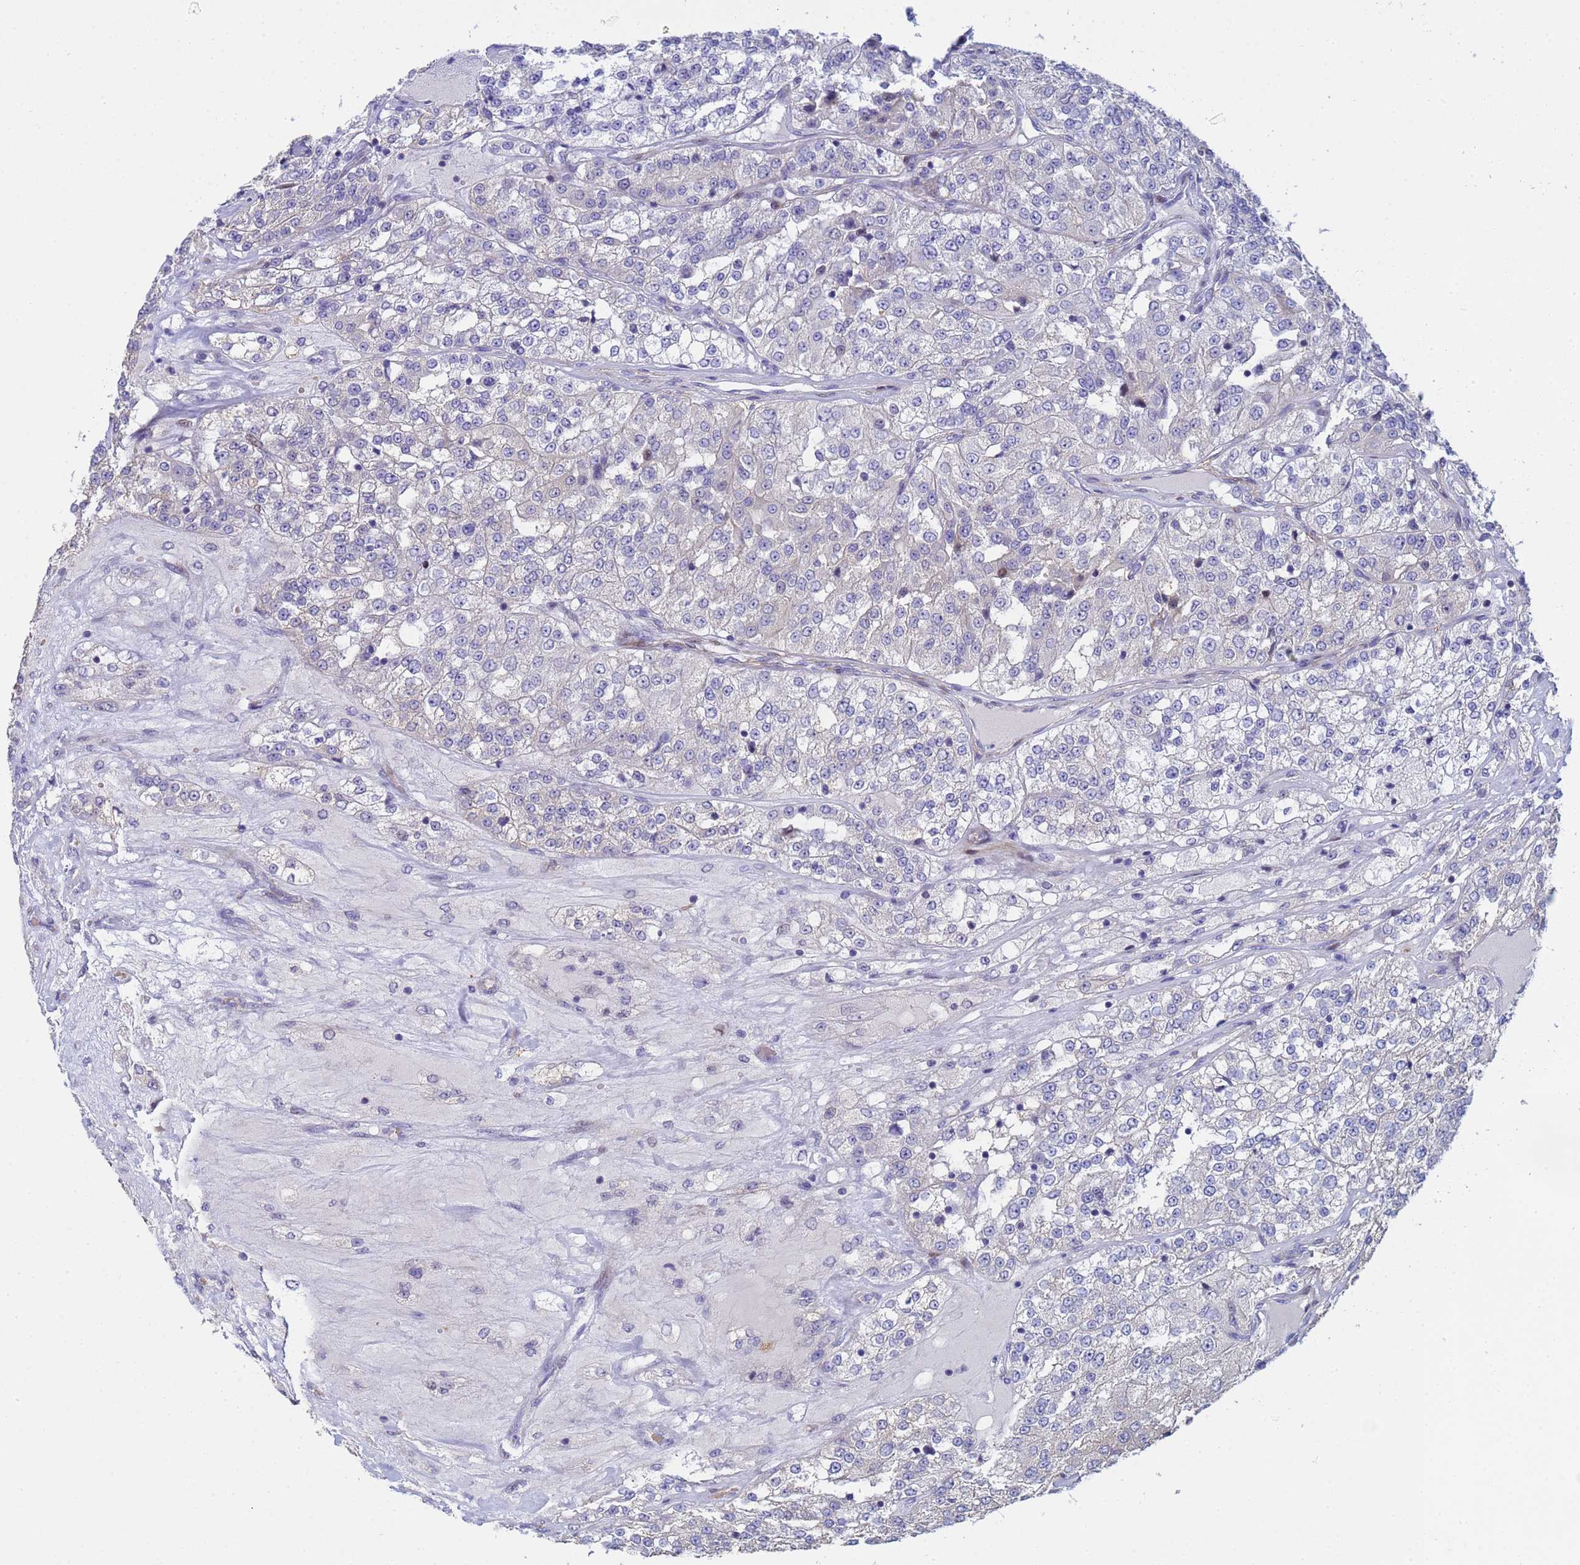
{"staining": {"intensity": "negative", "quantity": "none", "location": "none"}, "tissue": "renal cancer", "cell_type": "Tumor cells", "image_type": "cancer", "snomed": [{"axis": "morphology", "description": "Adenocarcinoma, NOS"}, {"axis": "topography", "description": "Kidney"}], "caption": "DAB immunohistochemical staining of human renal adenocarcinoma shows no significant positivity in tumor cells.", "gene": "PPP6R1", "patient": {"sex": "female", "age": 63}}